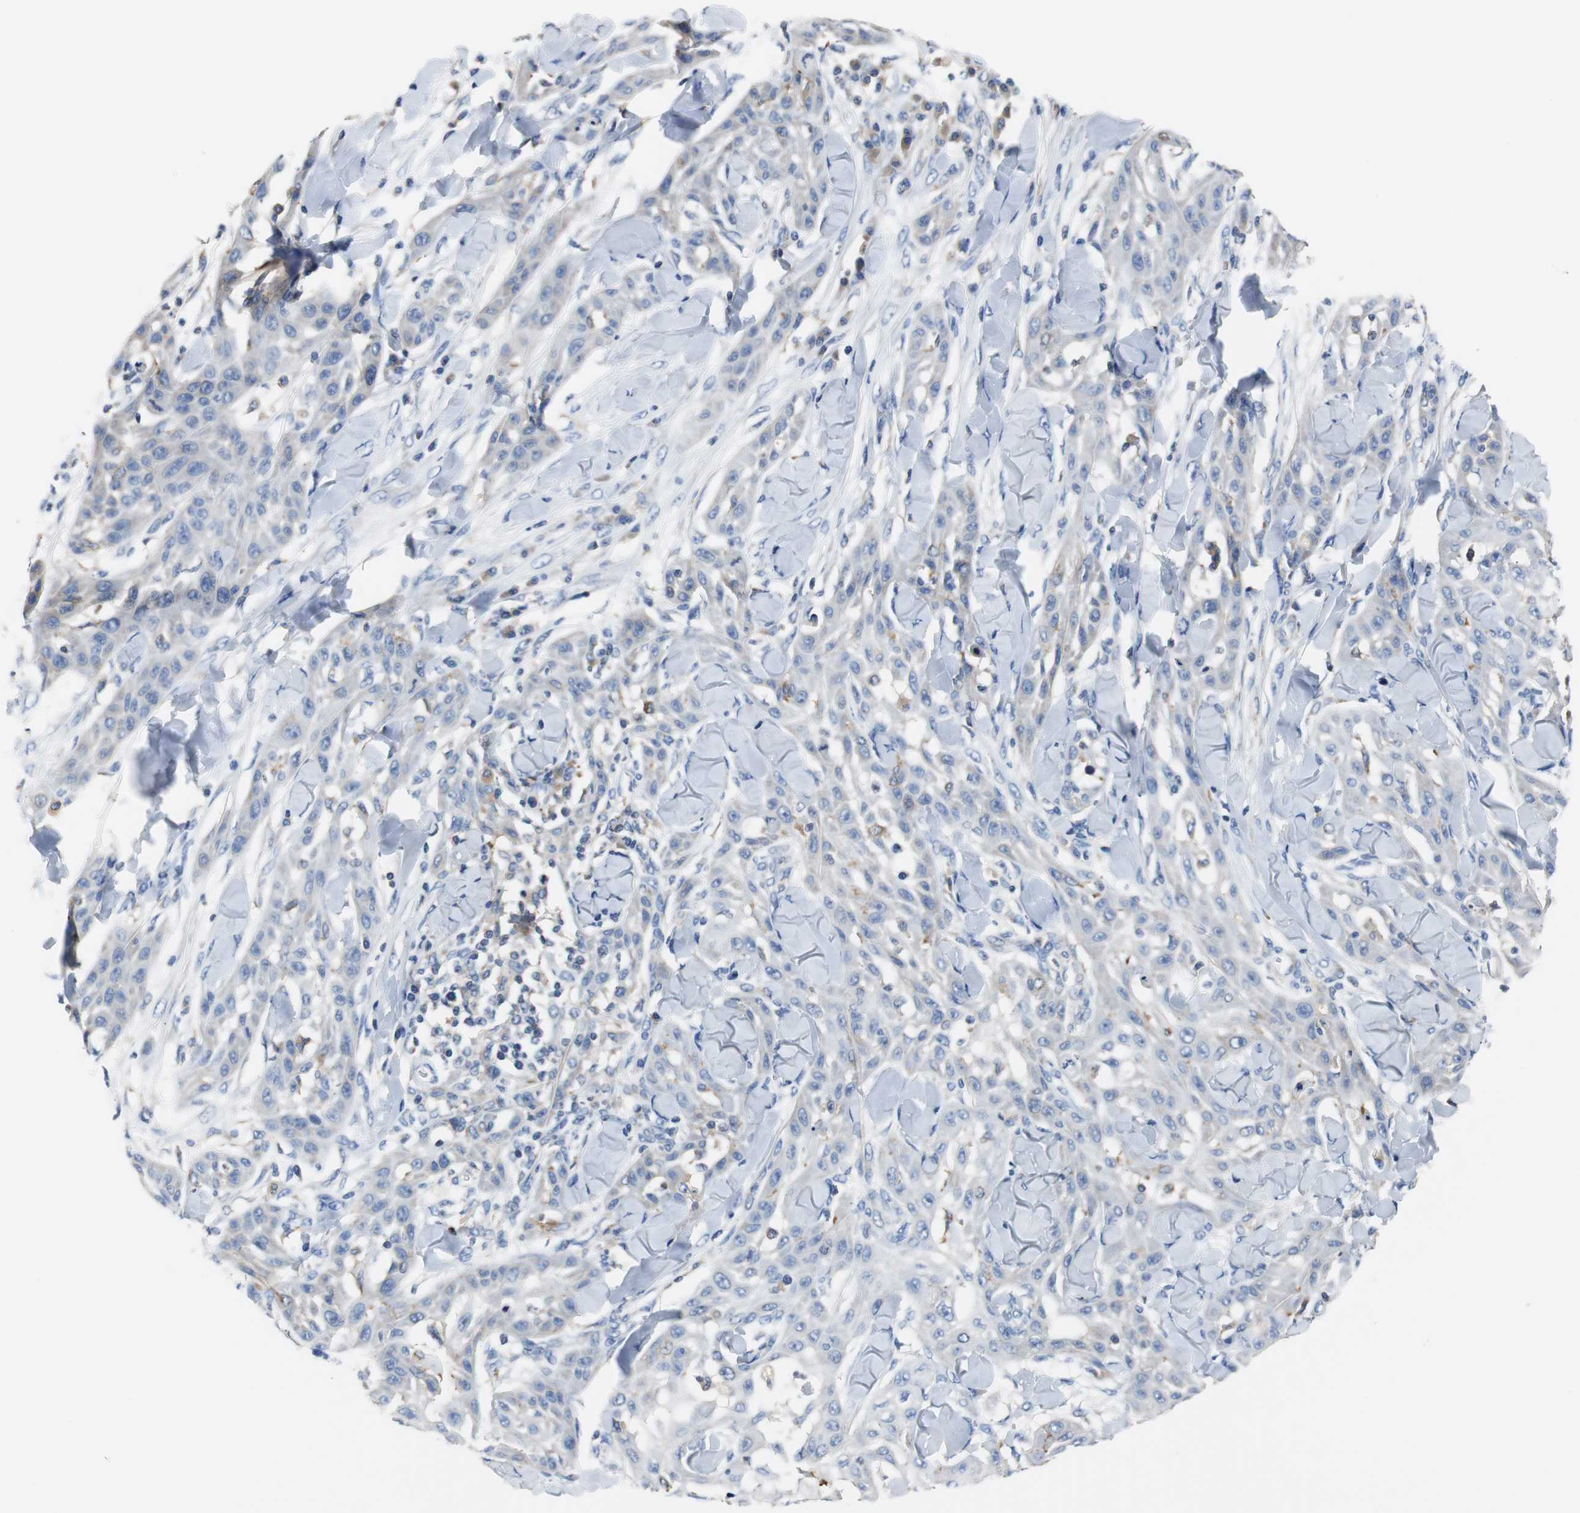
{"staining": {"intensity": "weak", "quantity": "25%-75%", "location": "cytoplasmic/membranous"}, "tissue": "skin cancer", "cell_type": "Tumor cells", "image_type": "cancer", "snomed": [{"axis": "morphology", "description": "Squamous cell carcinoma, NOS"}, {"axis": "topography", "description": "Skin"}], "caption": "Human skin cancer stained with a brown dye shows weak cytoplasmic/membranous positive staining in approximately 25%-75% of tumor cells.", "gene": "VAMP8", "patient": {"sex": "male", "age": 24}}